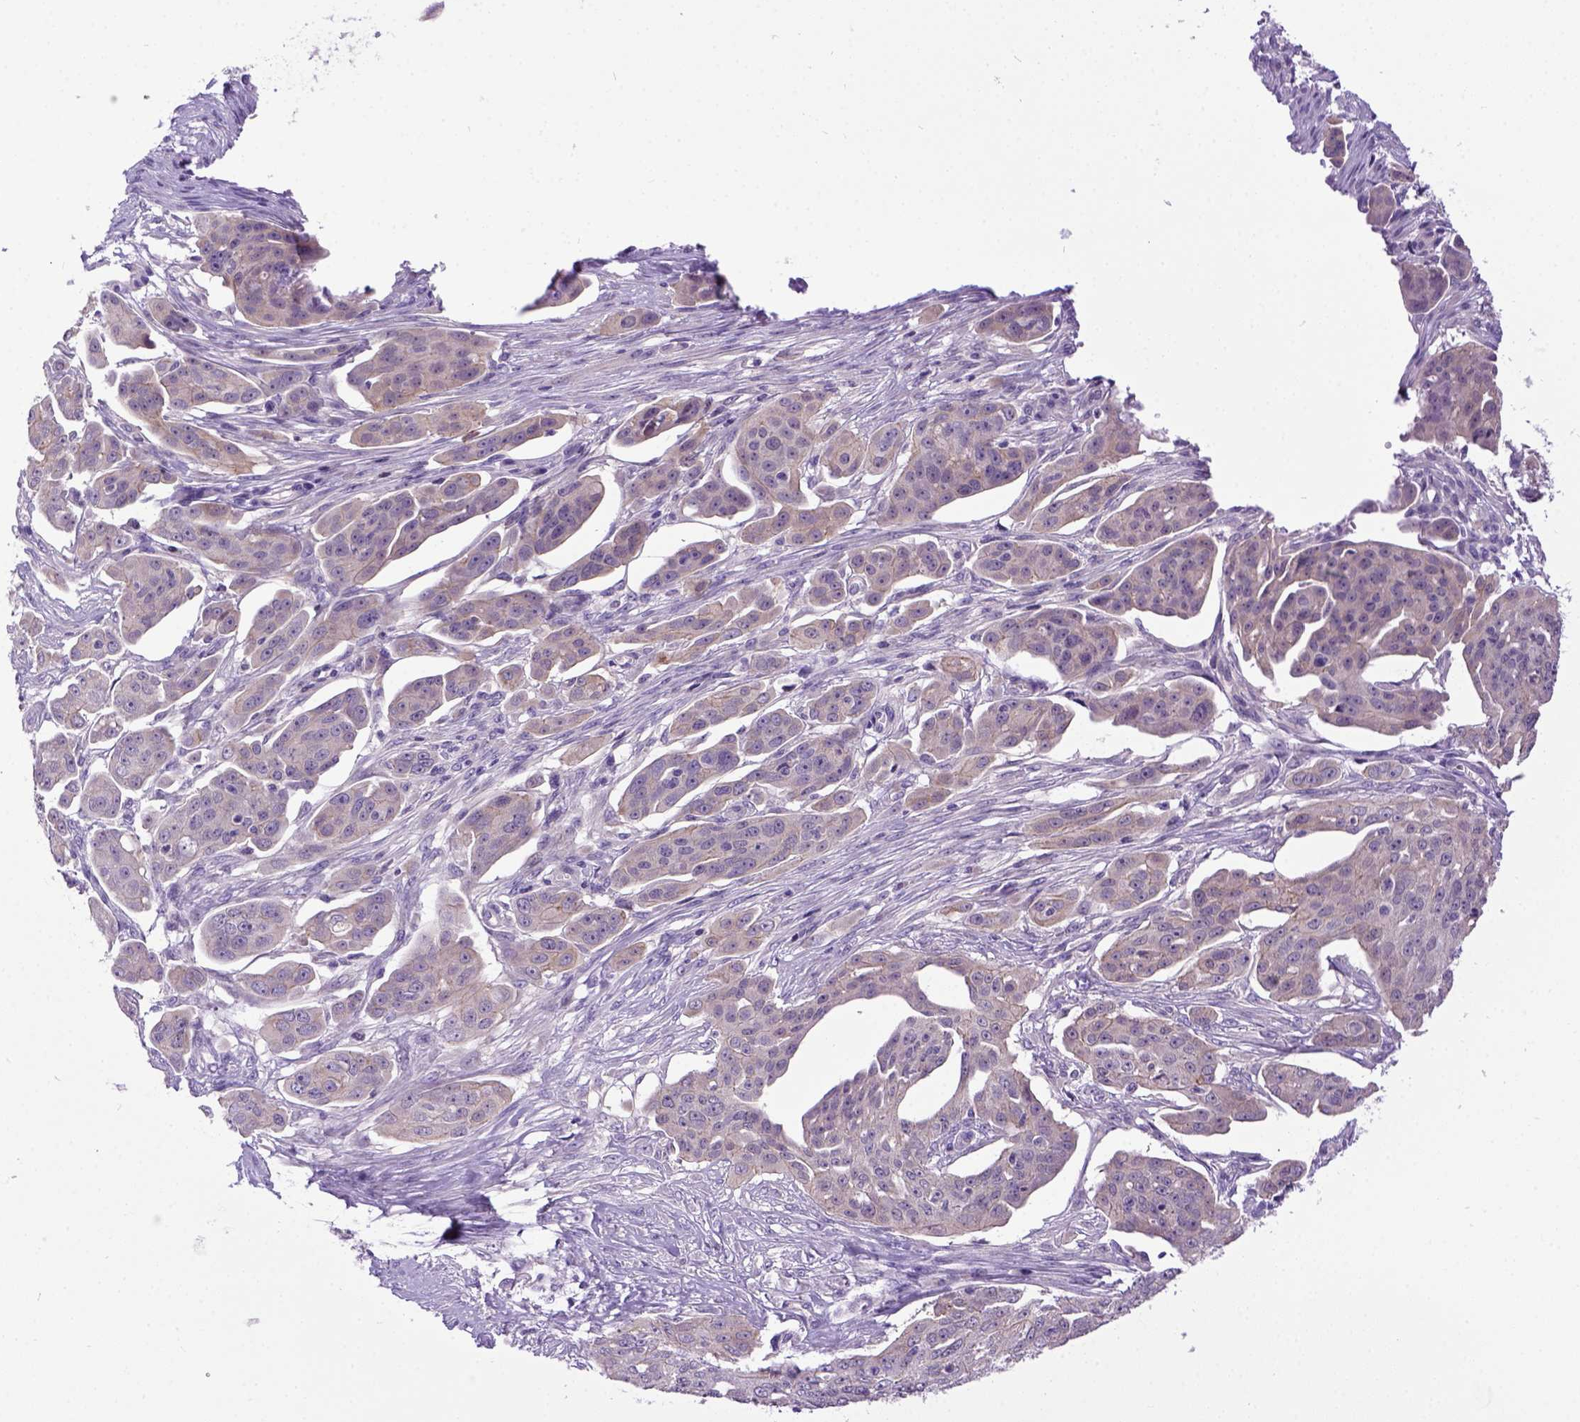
{"staining": {"intensity": "weak", "quantity": ">75%", "location": "cytoplasmic/membranous"}, "tissue": "ovarian cancer", "cell_type": "Tumor cells", "image_type": "cancer", "snomed": [{"axis": "morphology", "description": "Carcinoma, endometroid"}, {"axis": "topography", "description": "Ovary"}], "caption": "A high-resolution histopathology image shows immunohistochemistry (IHC) staining of ovarian cancer, which demonstrates weak cytoplasmic/membranous expression in about >75% of tumor cells.", "gene": "NEK5", "patient": {"sex": "female", "age": 70}}